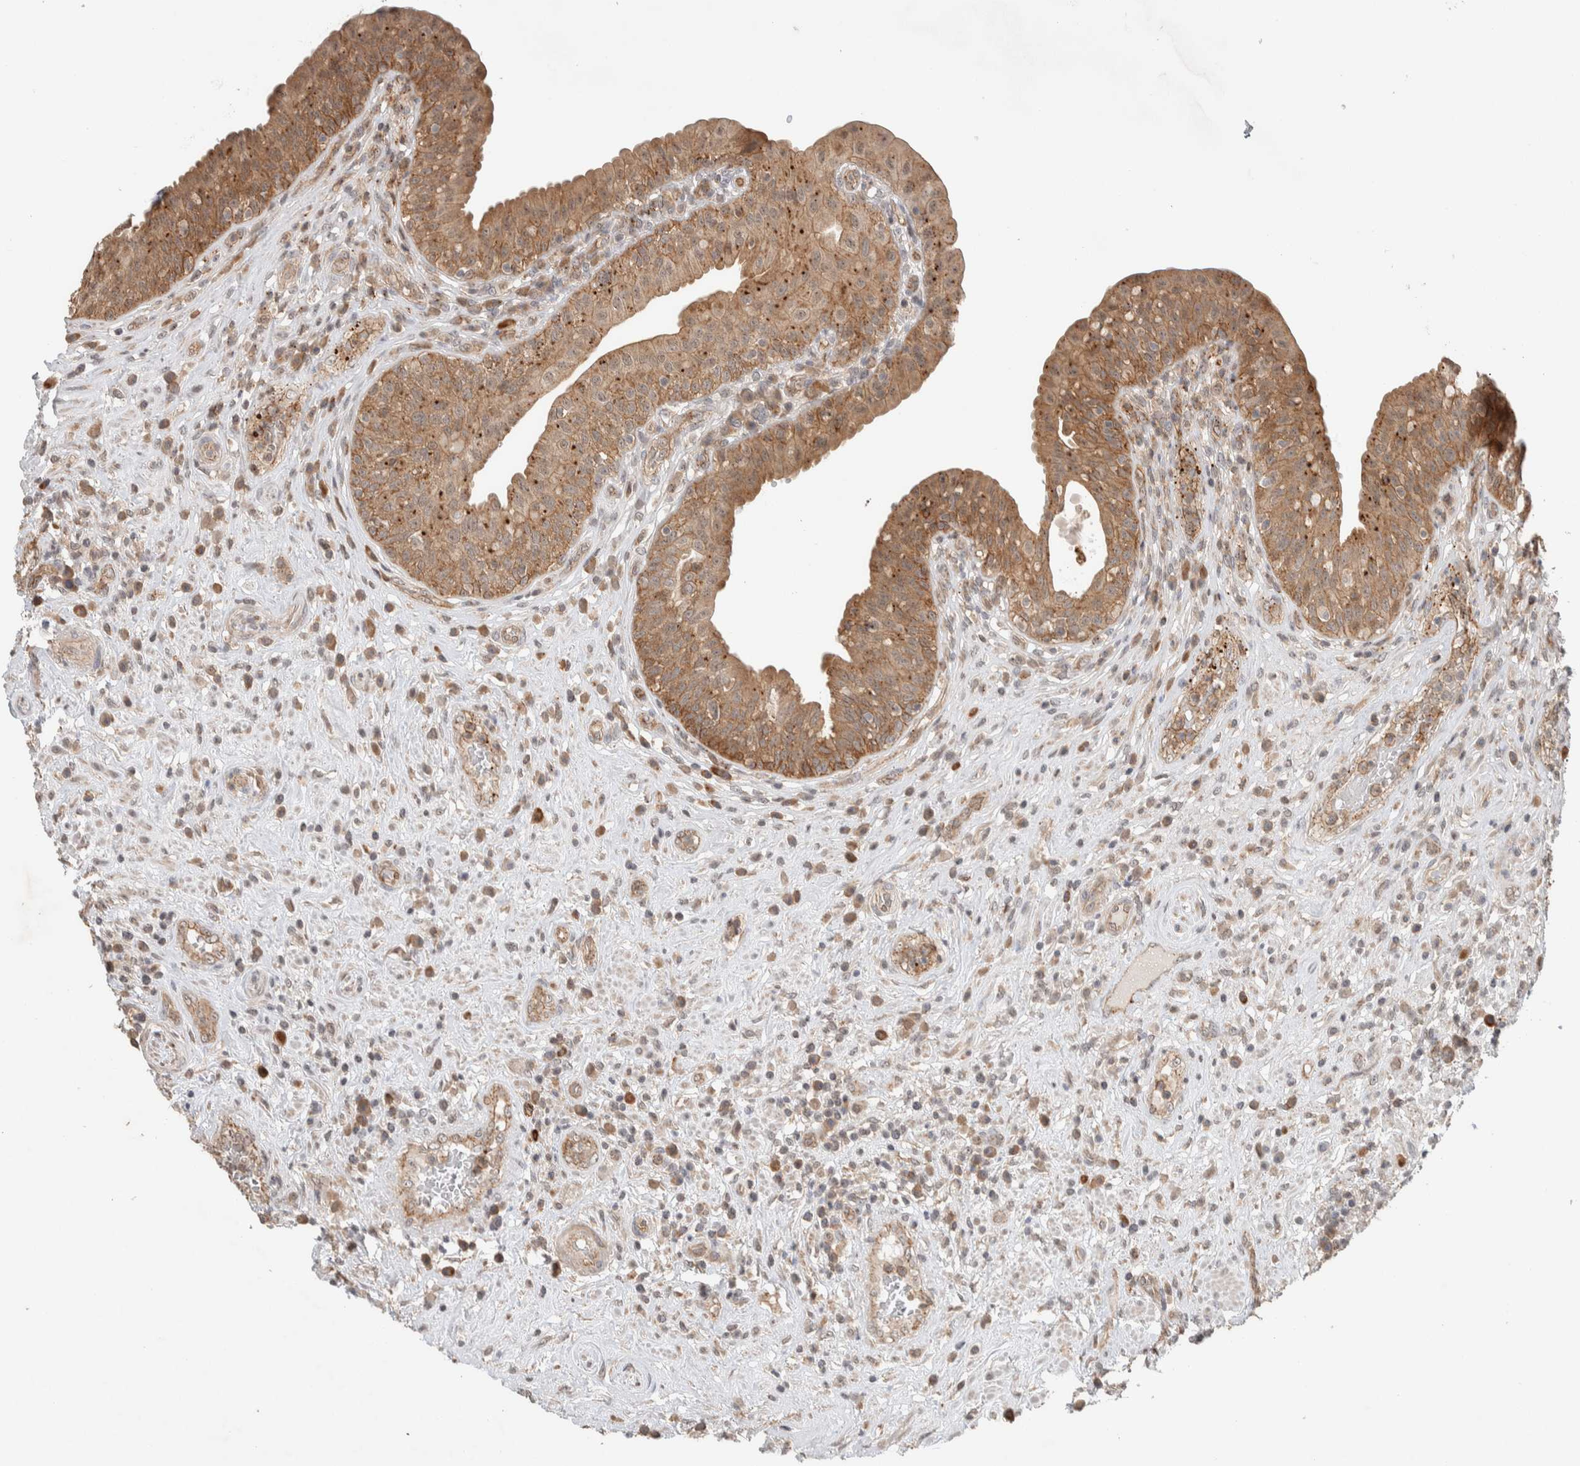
{"staining": {"intensity": "strong", "quantity": ">75%", "location": "cytoplasmic/membranous"}, "tissue": "urinary bladder", "cell_type": "Urothelial cells", "image_type": "normal", "snomed": [{"axis": "morphology", "description": "Normal tissue, NOS"}, {"axis": "topography", "description": "Urinary bladder"}], "caption": "Urinary bladder stained for a protein (brown) reveals strong cytoplasmic/membranous positive positivity in approximately >75% of urothelial cells.", "gene": "DEPTOR", "patient": {"sex": "female", "age": 62}}